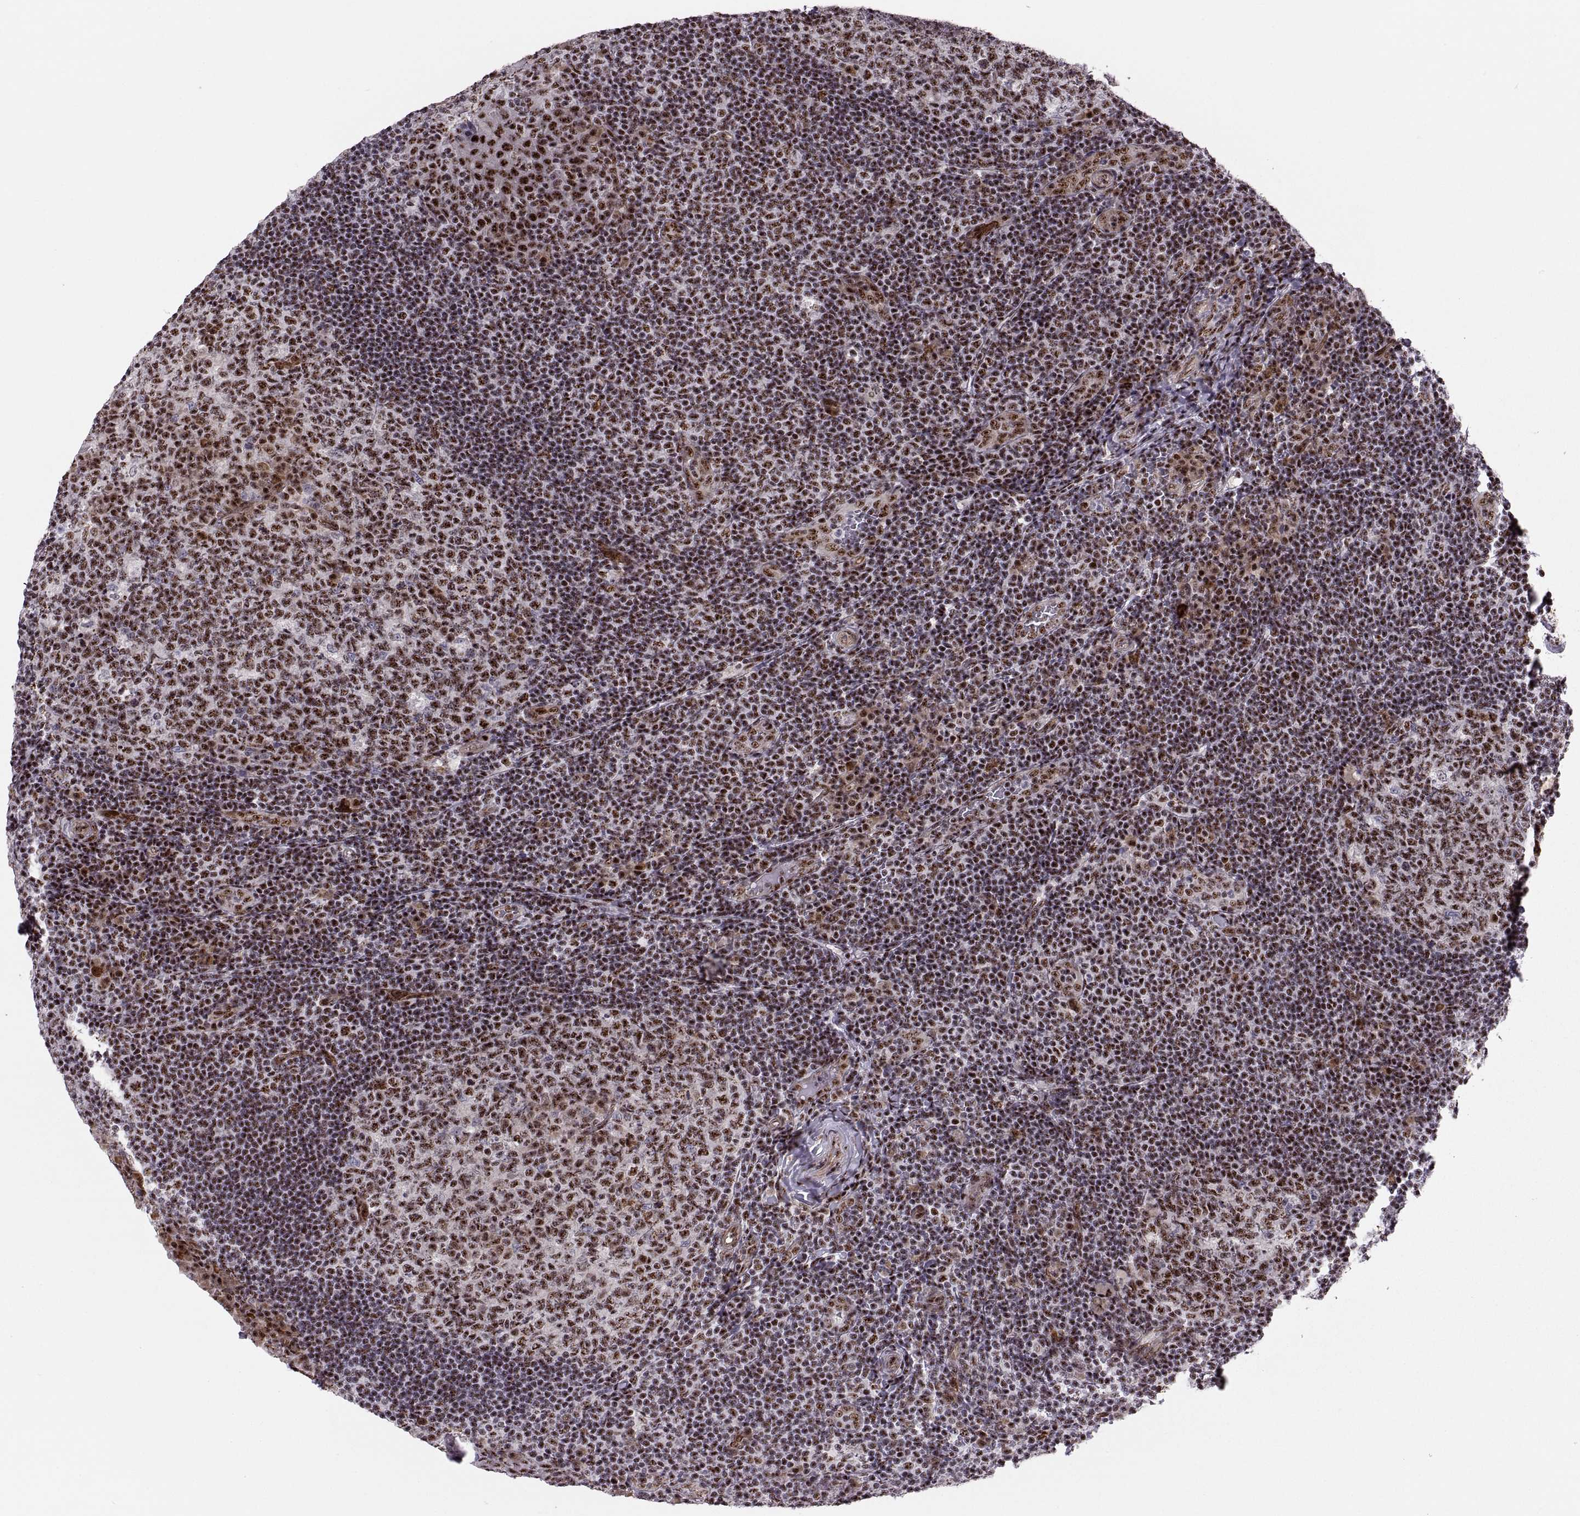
{"staining": {"intensity": "strong", "quantity": ">75%", "location": "nuclear"}, "tissue": "tonsil", "cell_type": "Germinal center cells", "image_type": "normal", "snomed": [{"axis": "morphology", "description": "Normal tissue, NOS"}, {"axis": "topography", "description": "Tonsil"}], "caption": "Protein positivity by IHC shows strong nuclear expression in about >75% of germinal center cells in normal tonsil.", "gene": "ZCCHC17", "patient": {"sex": "male", "age": 17}}